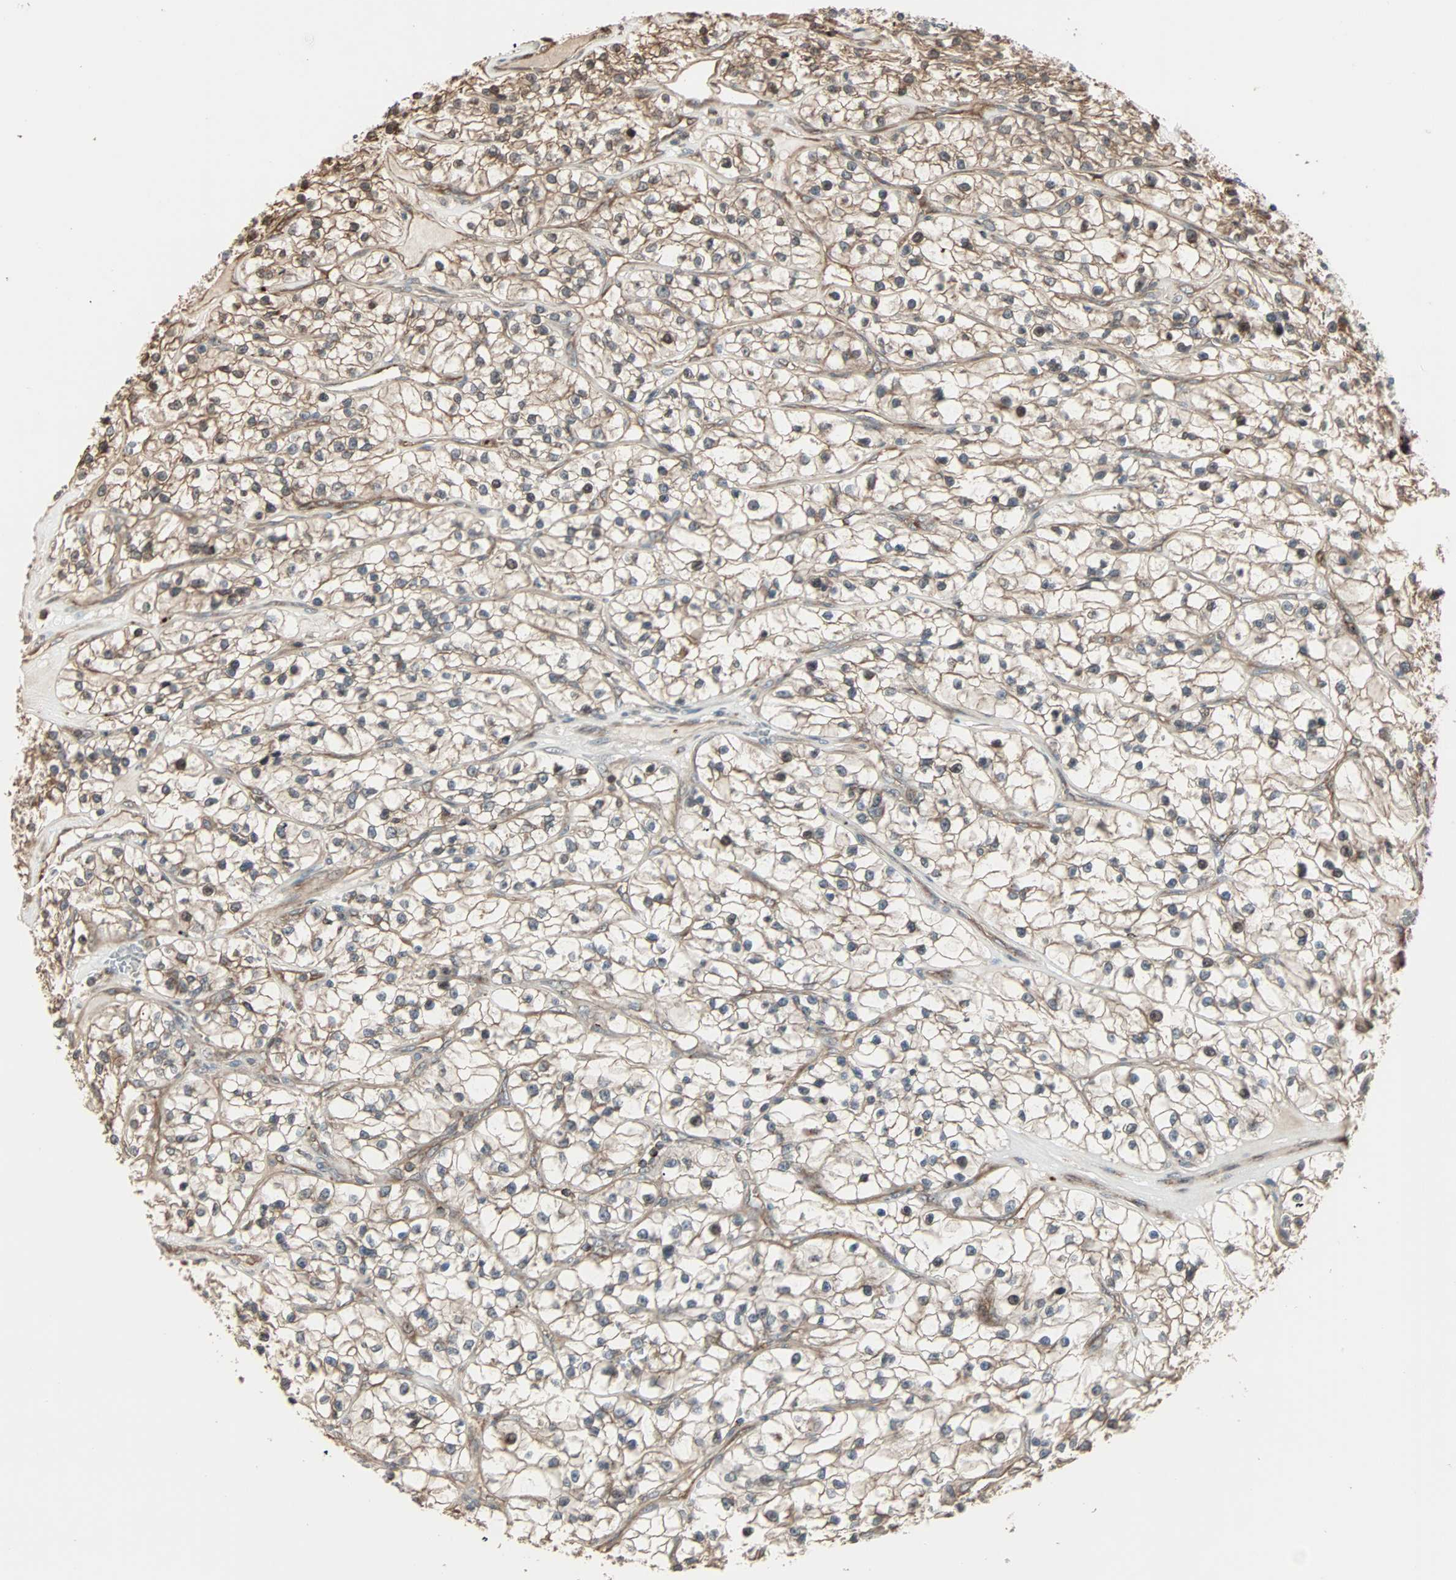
{"staining": {"intensity": "moderate", "quantity": ">75%", "location": "cytoplasmic/membranous"}, "tissue": "renal cancer", "cell_type": "Tumor cells", "image_type": "cancer", "snomed": [{"axis": "morphology", "description": "Adenocarcinoma, NOS"}, {"axis": "topography", "description": "Kidney"}], "caption": "This image reveals renal cancer stained with IHC to label a protein in brown. The cytoplasmic/membranous of tumor cells show moderate positivity for the protein. Nuclei are counter-stained blue.", "gene": "CALCRL", "patient": {"sex": "female", "age": 57}}